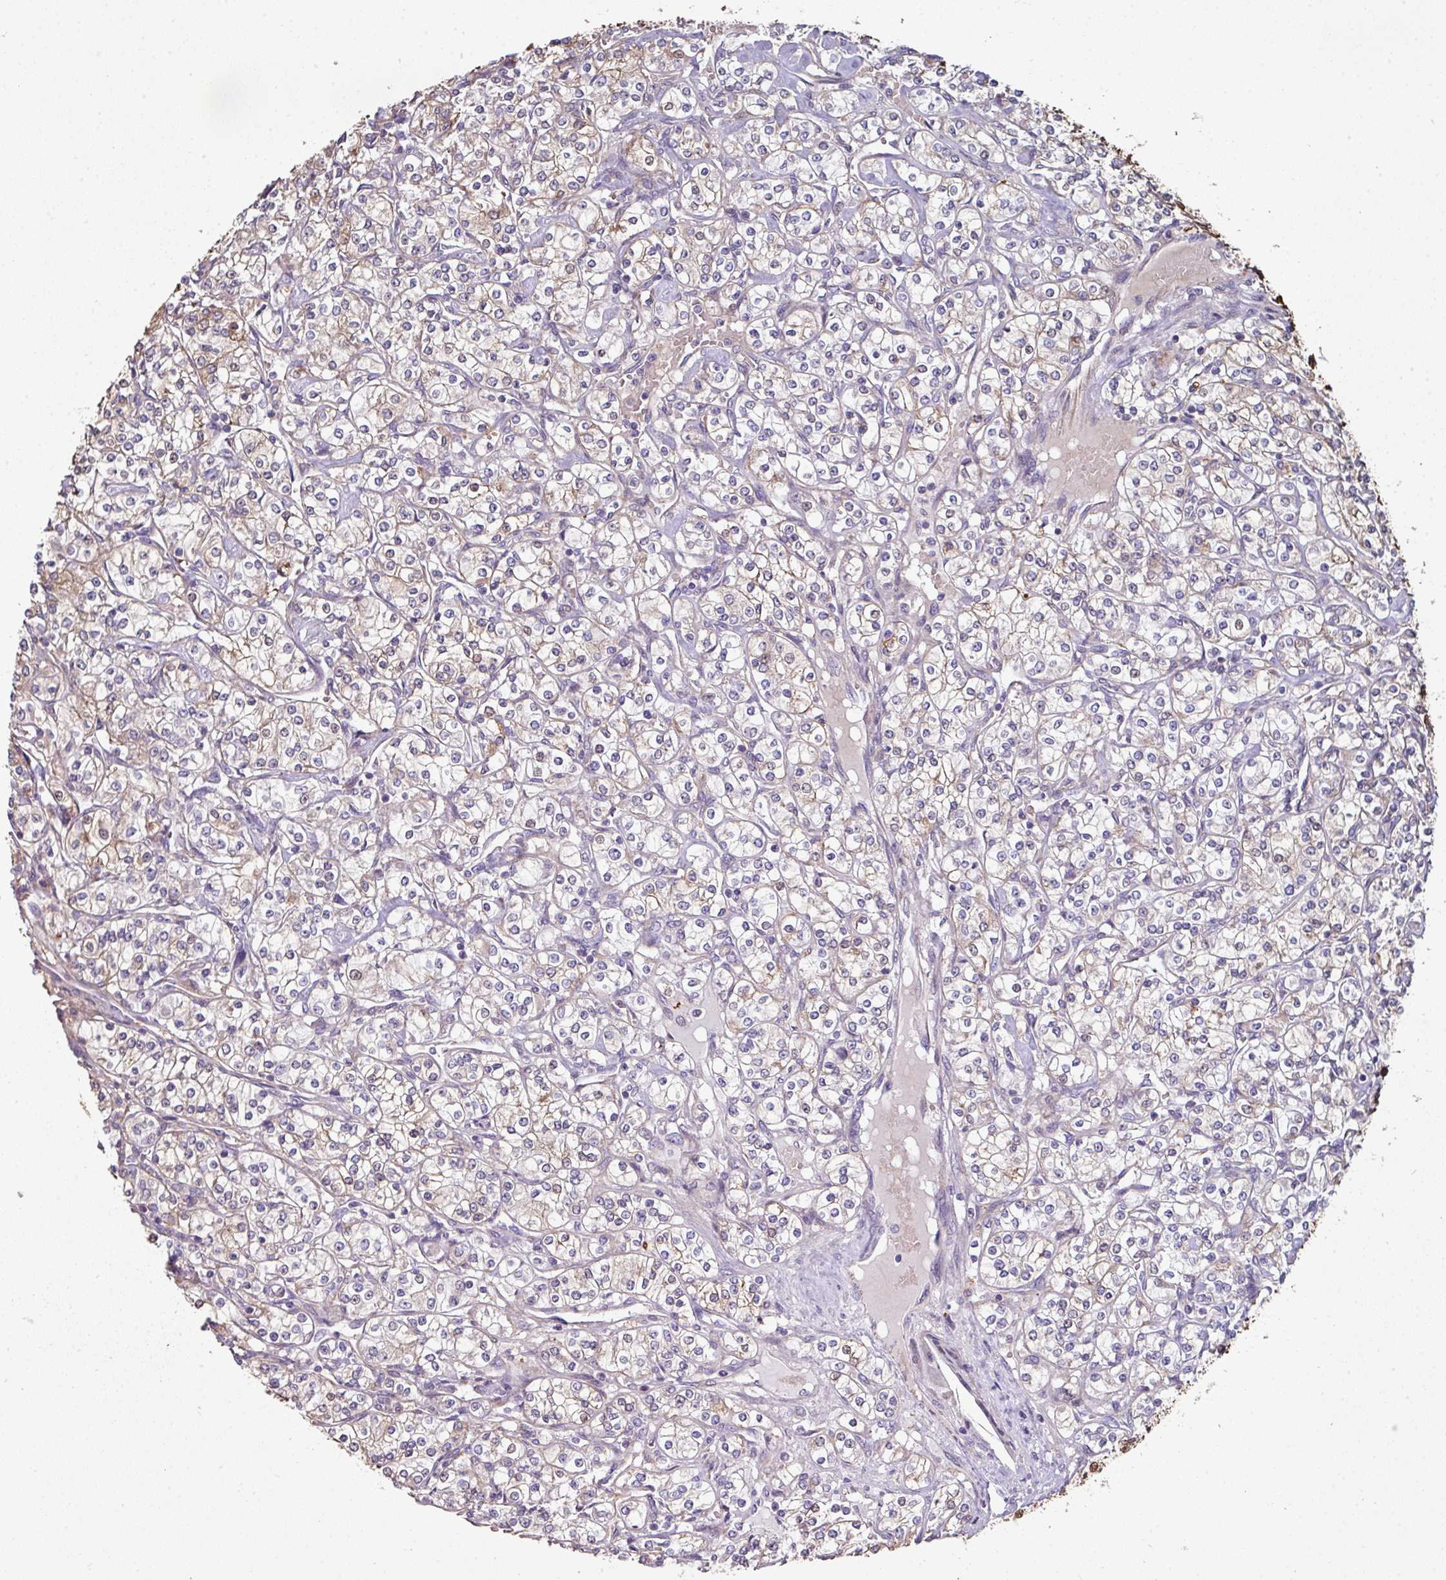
{"staining": {"intensity": "weak", "quantity": "<25%", "location": "cytoplasmic/membranous"}, "tissue": "renal cancer", "cell_type": "Tumor cells", "image_type": "cancer", "snomed": [{"axis": "morphology", "description": "Adenocarcinoma, NOS"}, {"axis": "topography", "description": "Kidney"}], "caption": "IHC image of human renal cancer stained for a protein (brown), which shows no expression in tumor cells.", "gene": "ANO9", "patient": {"sex": "male", "age": 77}}